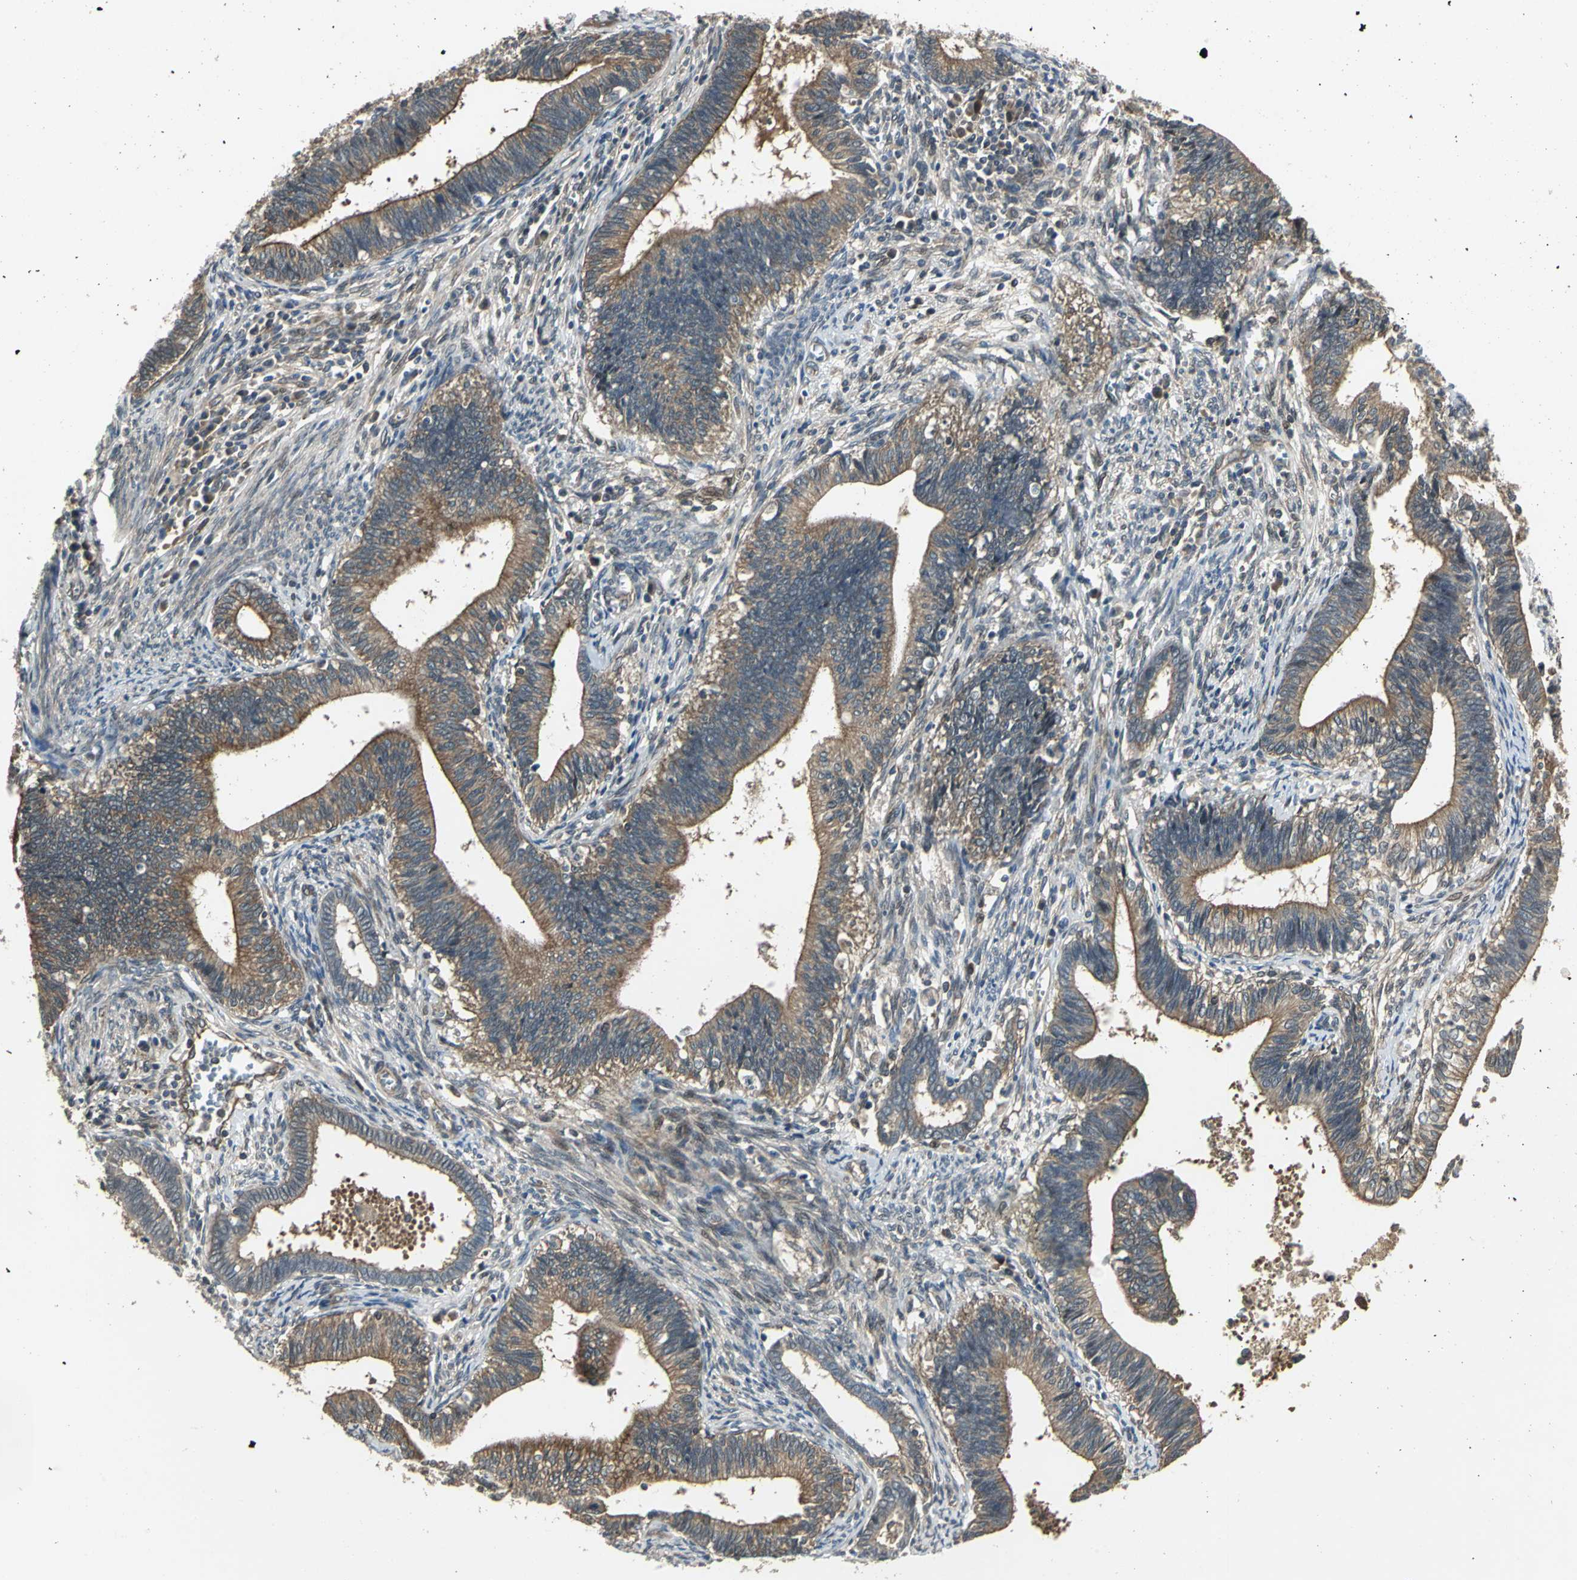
{"staining": {"intensity": "moderate", "quantity": ">75%", "location": "cytoplasmic/membranous"}, "tissue": "cervical cancer", "cell_type": "Tumor cells", "image_type": "cancer", "snomed": [{"axis": "morphology", "description": "Adenocarcinoma, NOS"}, {"axis": "topography", "description": "Cervix"}], "caption": "Adenocarcinoma (cervical) stained with a protein marker displays moderate staining in tumor cells.", "gene": "PFDN1", "patient": {"sex": "female", "age": 44}}